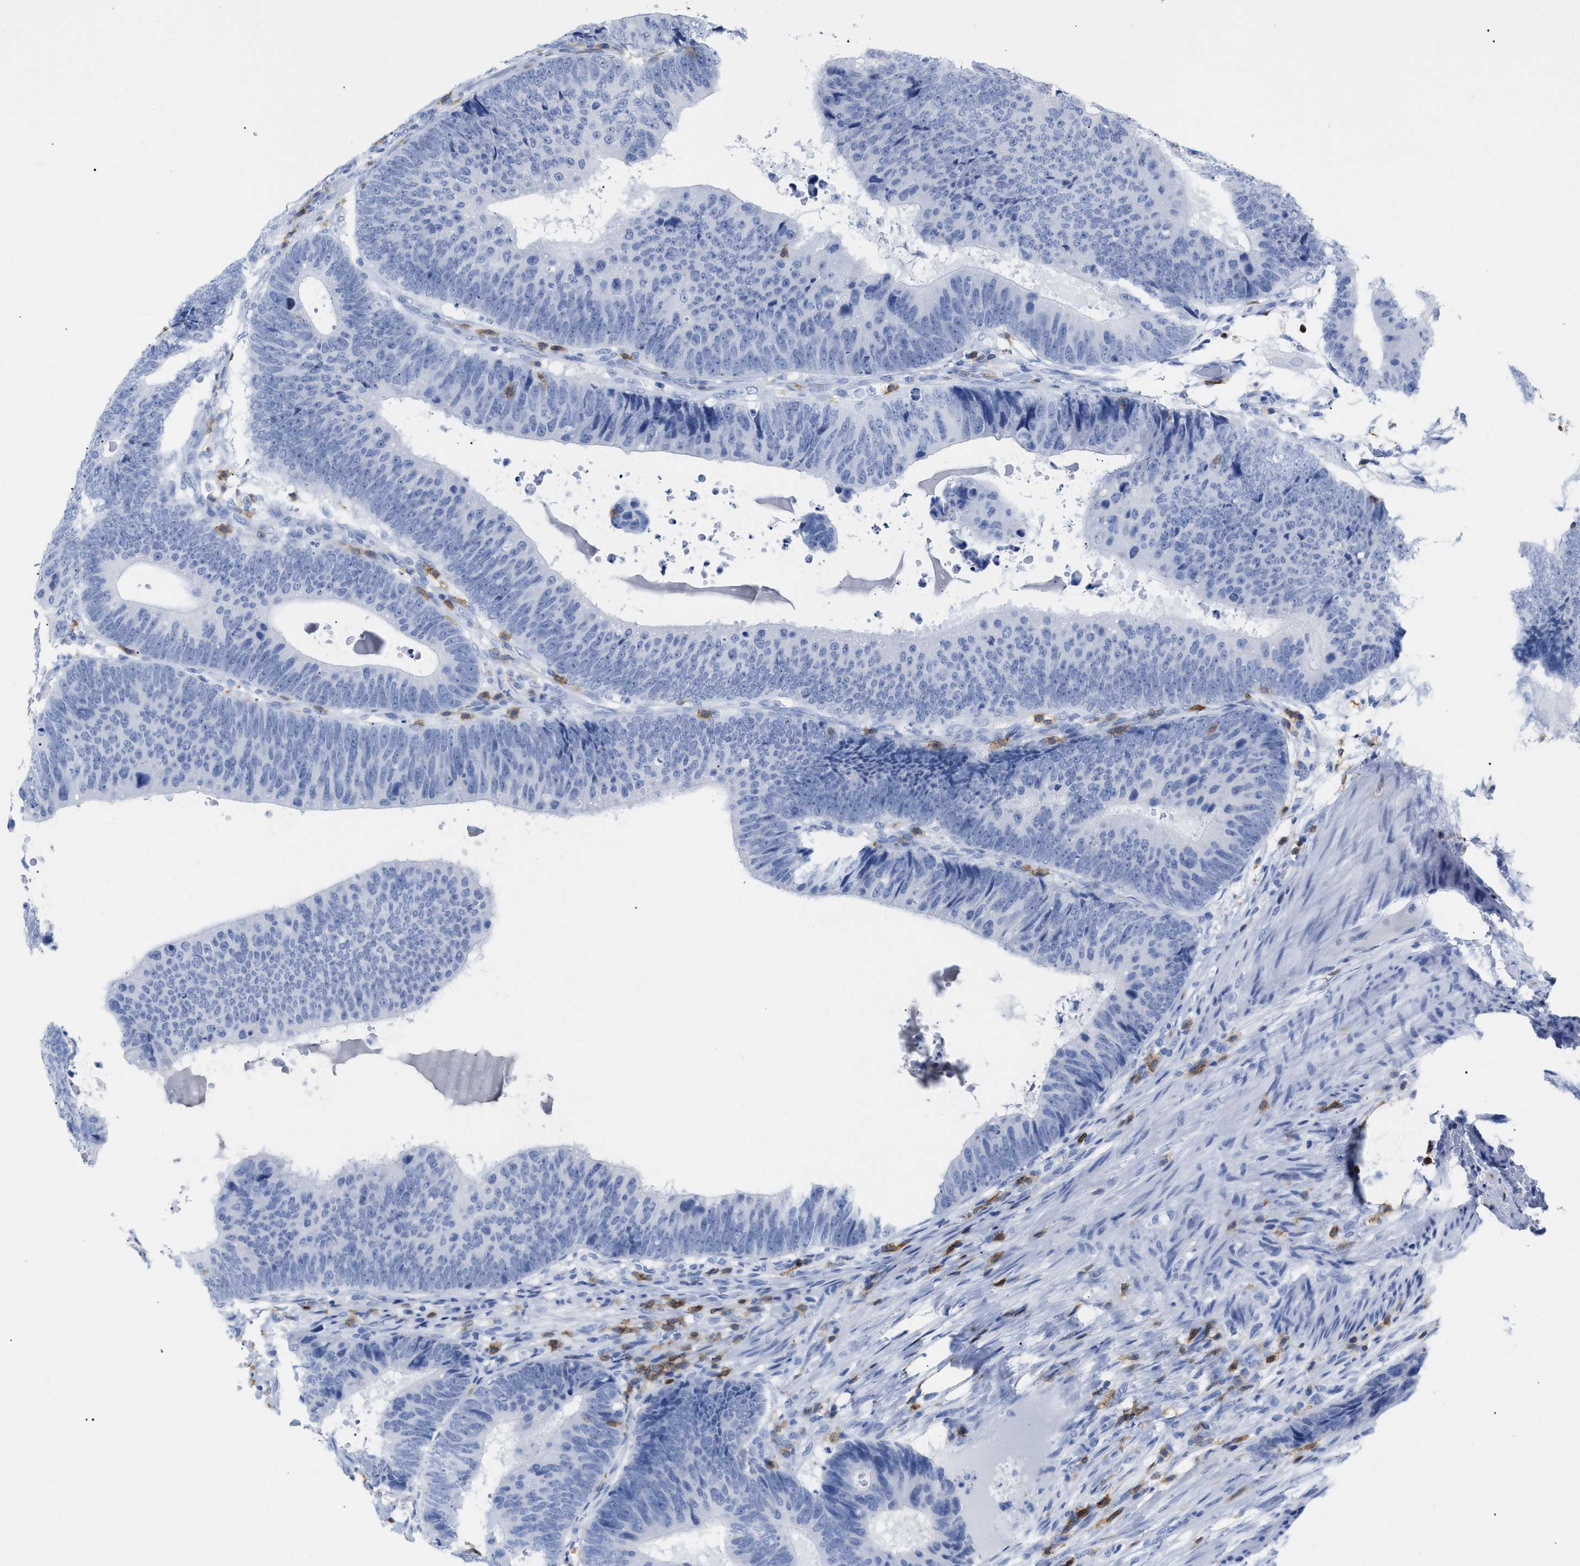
{"staining": {"intensity": "negative", "quantity": "none", "location": "none"}, "tissue": "colorectal cancer", "cell_type": "Tumor cells", "image_type": "cancer", "snomed": [{"axis": "morphology", "description": "Adenocarcinoma, NOS"}, {"axis": "topography", "description": "Colon"}], "caption": "A high-resolution histopathology image shows immunohistochemistry staining of colorectal adenocarcinoma, which reveals no significant positivity in tumor cells.", "gene": "CD5", "patient": {"sex": "male", "age": 56}}